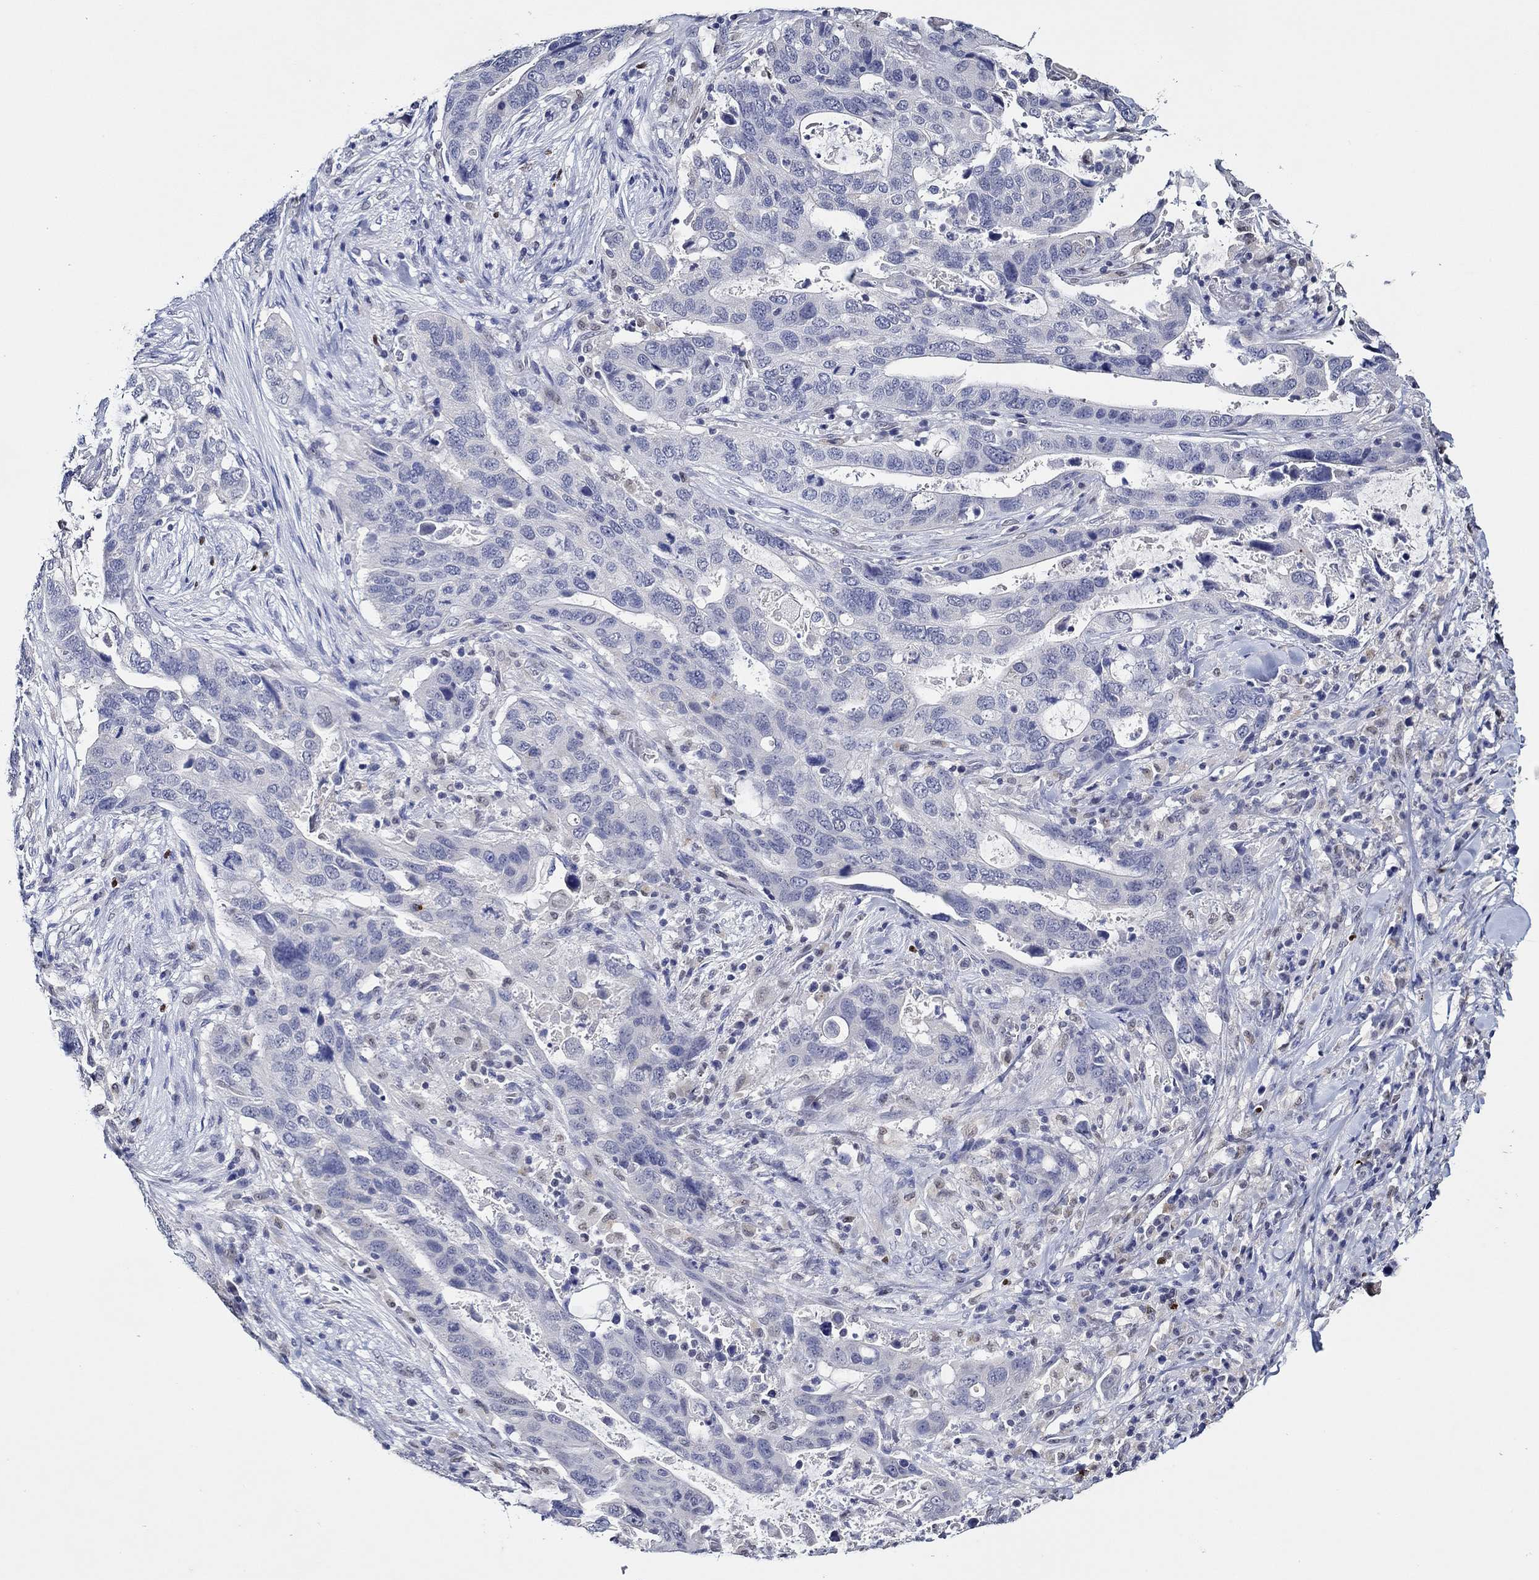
{"staining": {"intensity": "negative", "quantity": "none", "location": "none"}, "tissue": "stomach cancer", "cell_type": "Tumor cells", "image_type": "cancer", "snomed": [{"axis": "morphology", "description": "Adenocarcinoma, NOS"}, {"axis": "topography", "description": "Stomach"}], "caption": "The micrograph demonstrates no significant expression in tumor cells of stomach cancer.", "gene": "GATA2", "patient": {"sex": "male", "age": 54}}